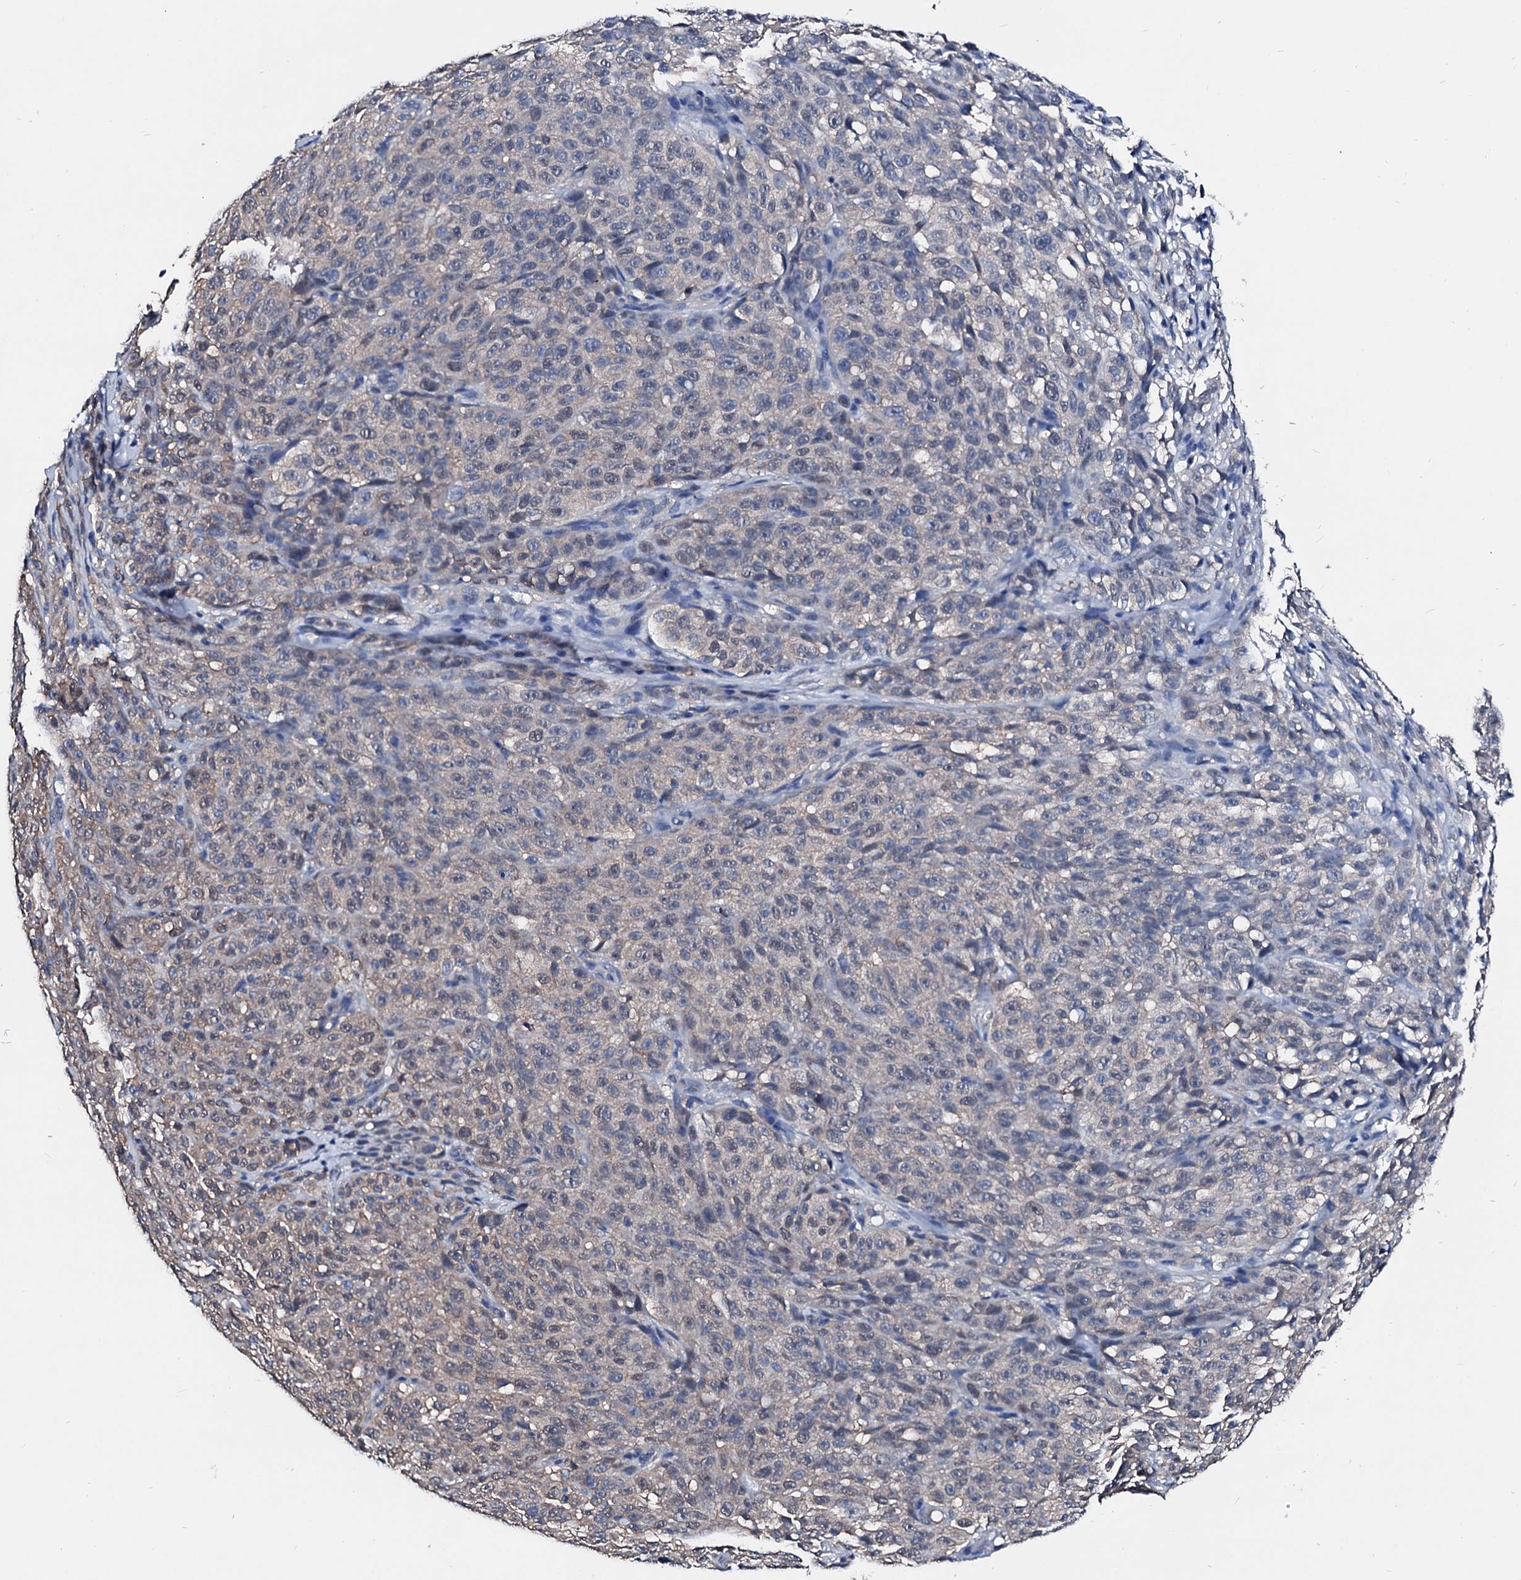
{"staining": {"intensity": "negative", "quantity": "none", "location": "none"}, "tissue": "melanoma", "cell_type": "Tumor cells", "image_type": "cancer", "snomed": [{"axis": "morphology", "description": "Malignant melanoma, NOS"}, {"axis": "topography", "description": "Skin"}], "caption": "High magnification brightfield microscopy of malignant melanoma stained with DAB (3,3'-diaminobenzidine) (brown) and counterstained with hematoxylin (blue): tumor cells show no significant staining.", "gene": "CSN2", "patient": {"sex": "female", "age": 82}}